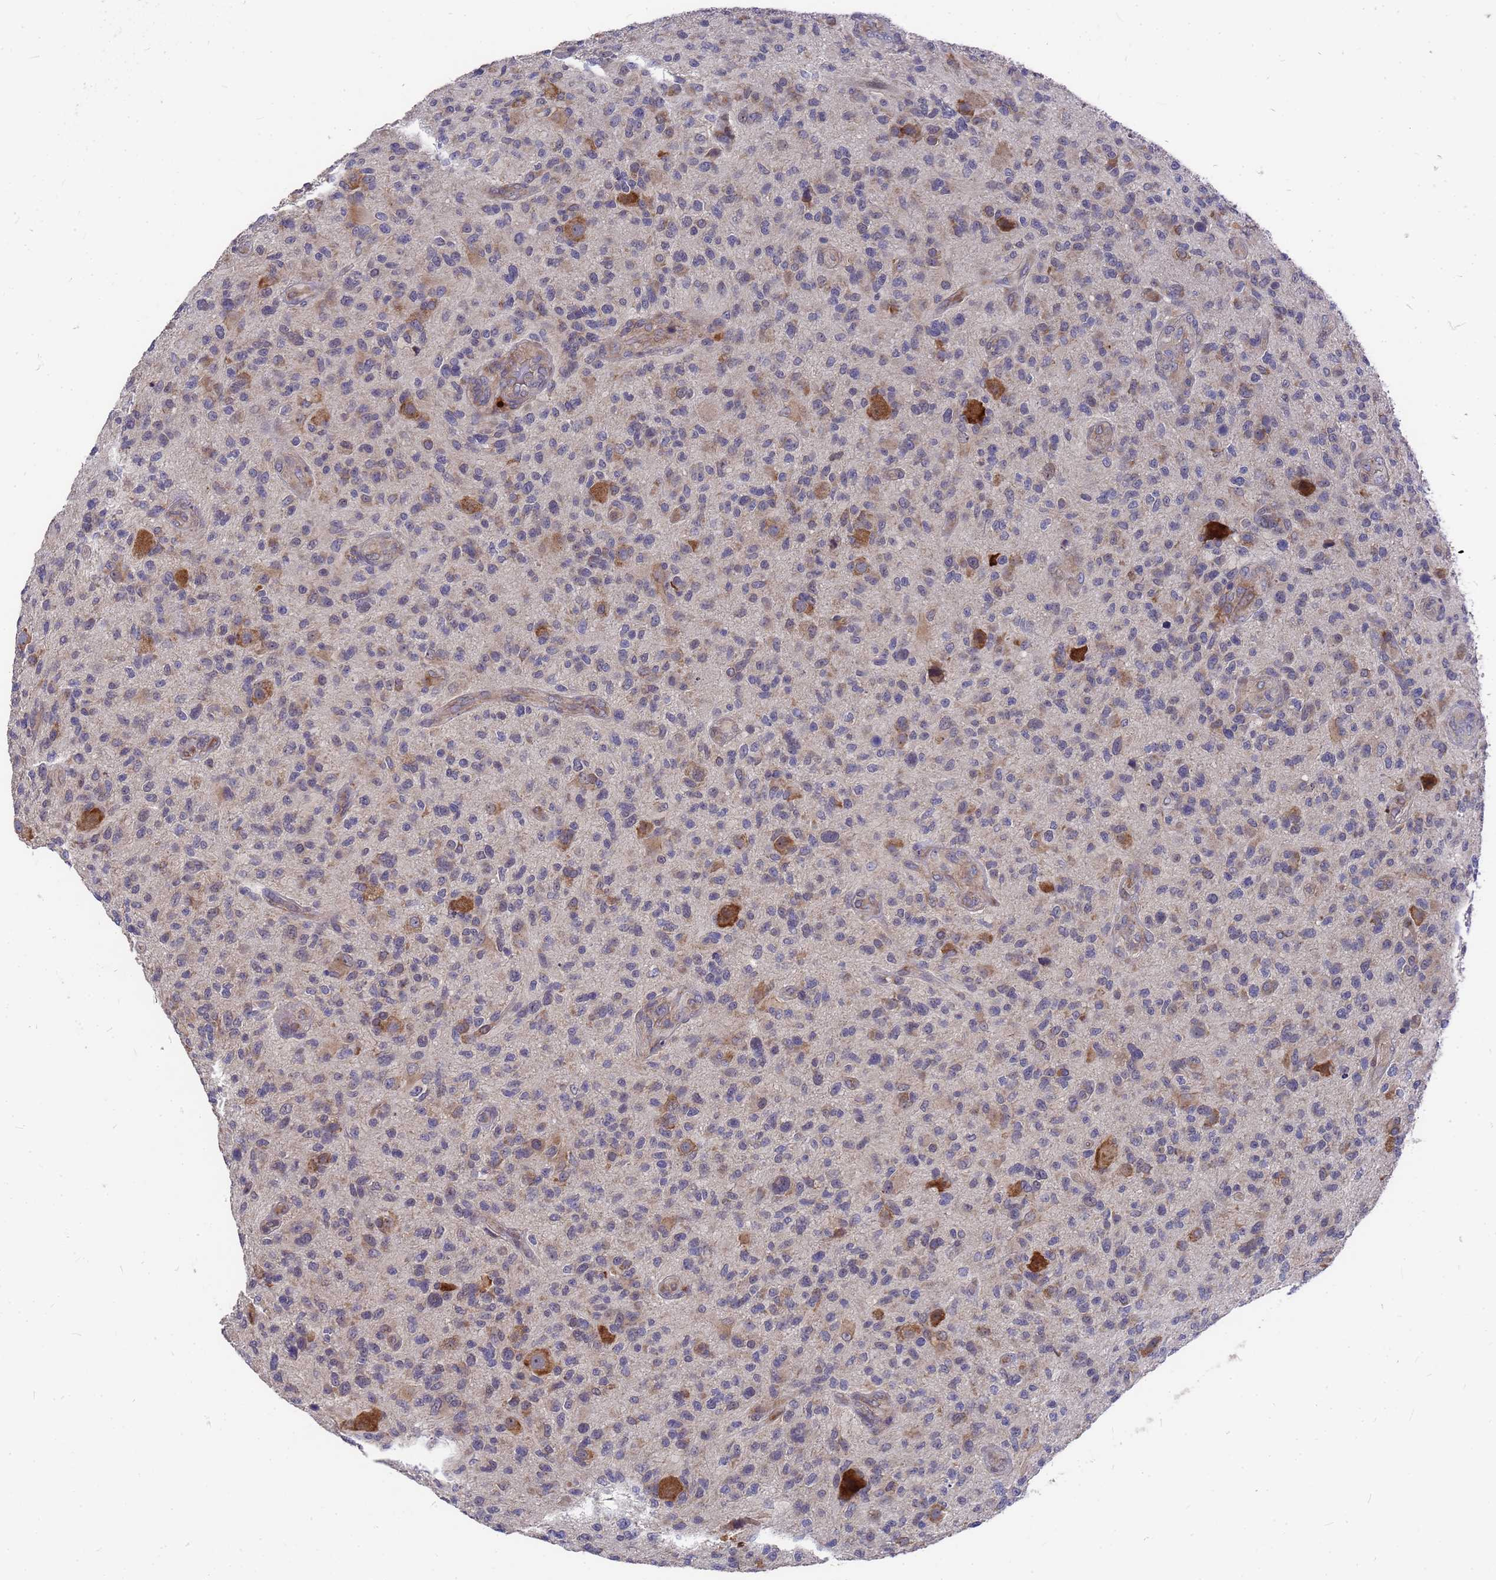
{"staining": {"intensity": "weak", "quantity": "<25%", "location": "cytoplasmic/membranous"}, "tissue": "glioma", "cell_type": "Tumor cells", "image_type": "cancer", "snomed": [{"axis": "morphology", "description": "Glioma, malignant, High grade"}, {"axis": "topography", "description": "Brain"}], "caption": "Micrograph shows no significant protein staining in tumor cells of glioma. (DAB (3,3'-diaminobenzidine) immunohistochemistry, high magnification).", "gene": "ZNF717", "patient": {"sex": "male", "age": 47}}